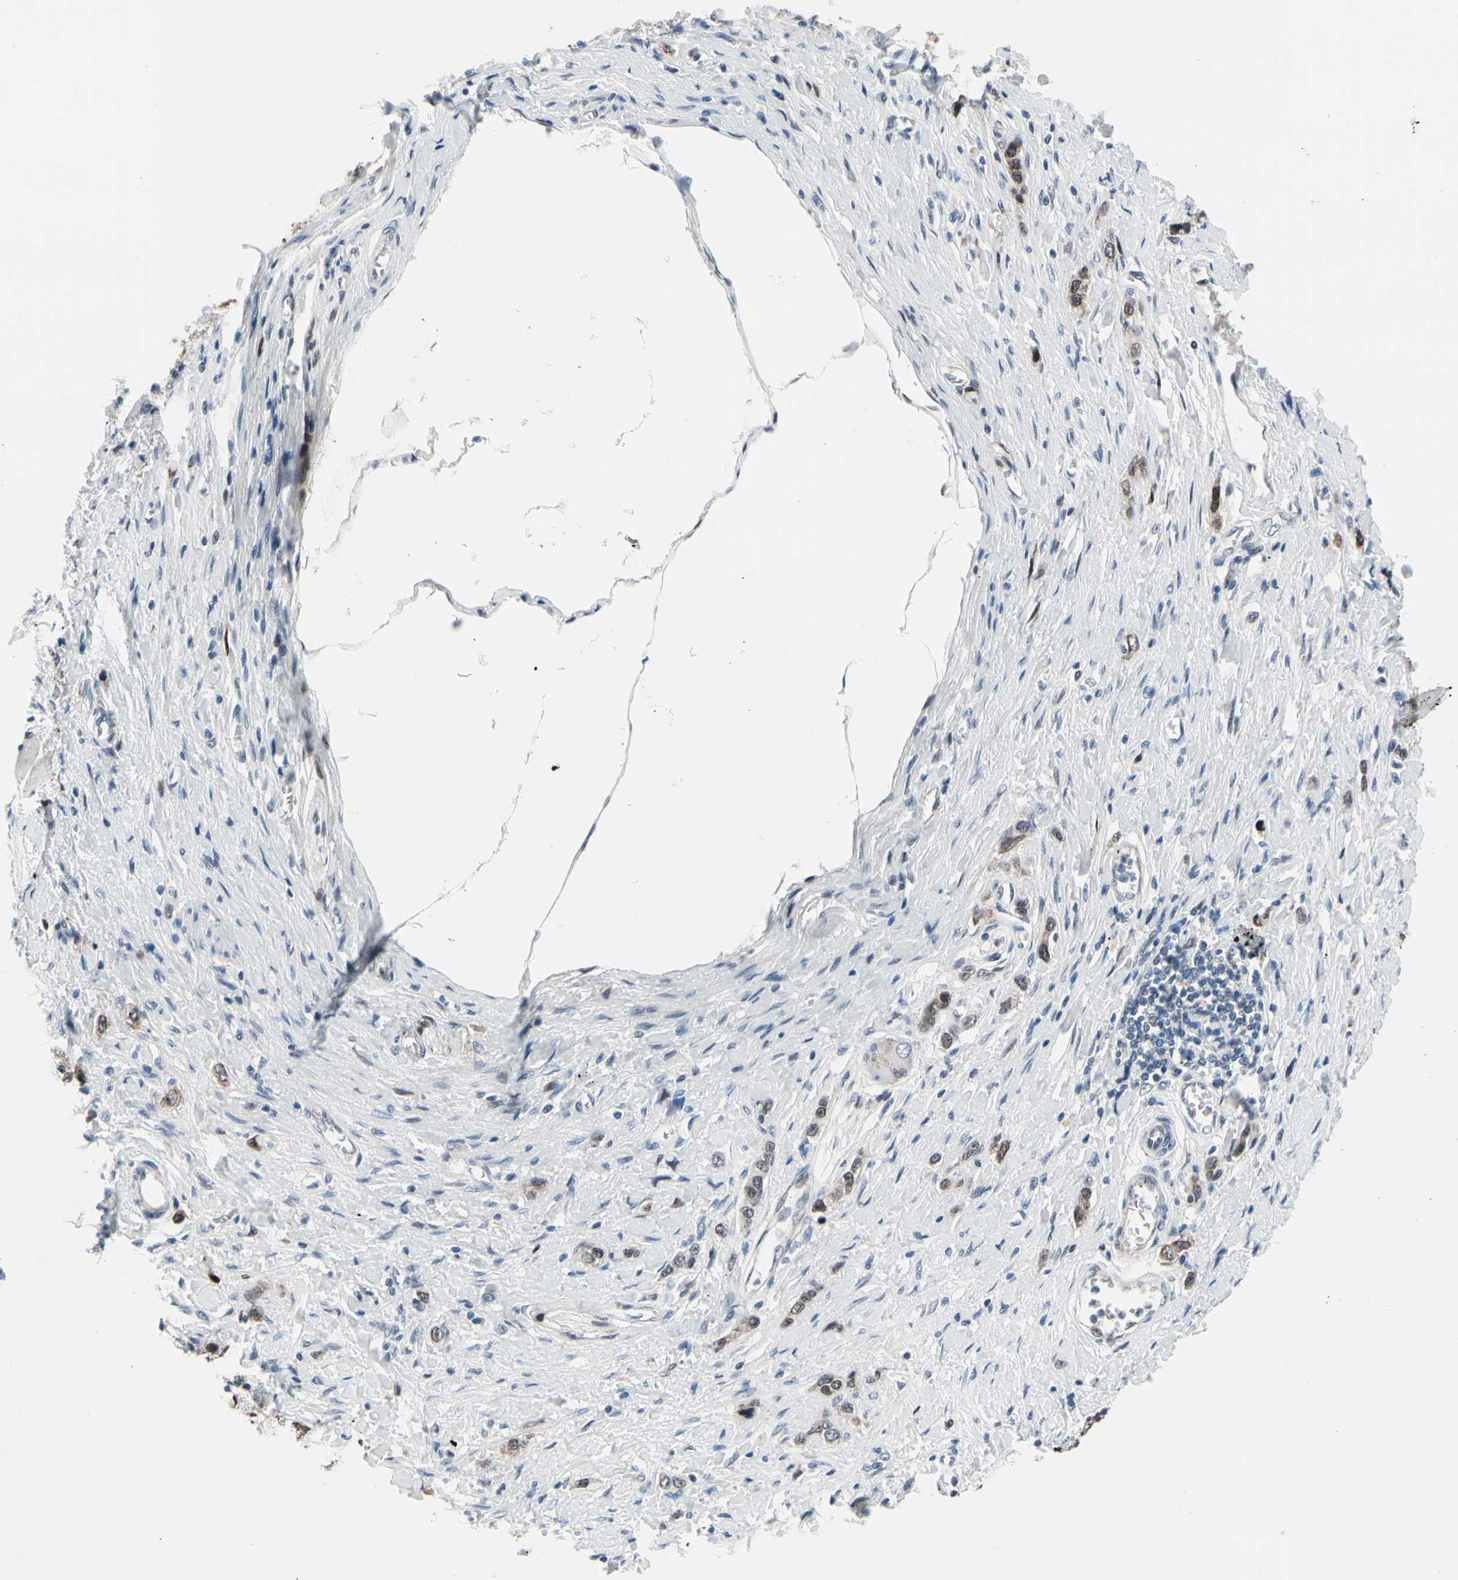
{"staining": {"intensity": "weak", "quantity": ">75%", "location": "cytoplasmic/membranous,nuclear"}, "tissue": "stomach cancer", "cell_type": "Tumor cells", "image_type": "cancer", "snomed": [{"axis": "morphology", "description": "Normal tissue, NOS"}, {"axis": "morphology", "description": "Adenocarcinoma, NOS"}, {"axis": "topography", "description": "Stomach, upper"}, {"axis": "topography", "description": "Stomach"}], "caption": "The histopathology image exhibits staining of adenocarcinoma (stomach), revealing weak cytoplasmic/membranous and nuclear protein staining (brown color) within tumor cells. (Stains: DAB in brown, nuclei in blue, Microscopy: brightfield microscopy at high magnification).", "gene": "TXN", "patient": {"sex": "female", "age": 65}}